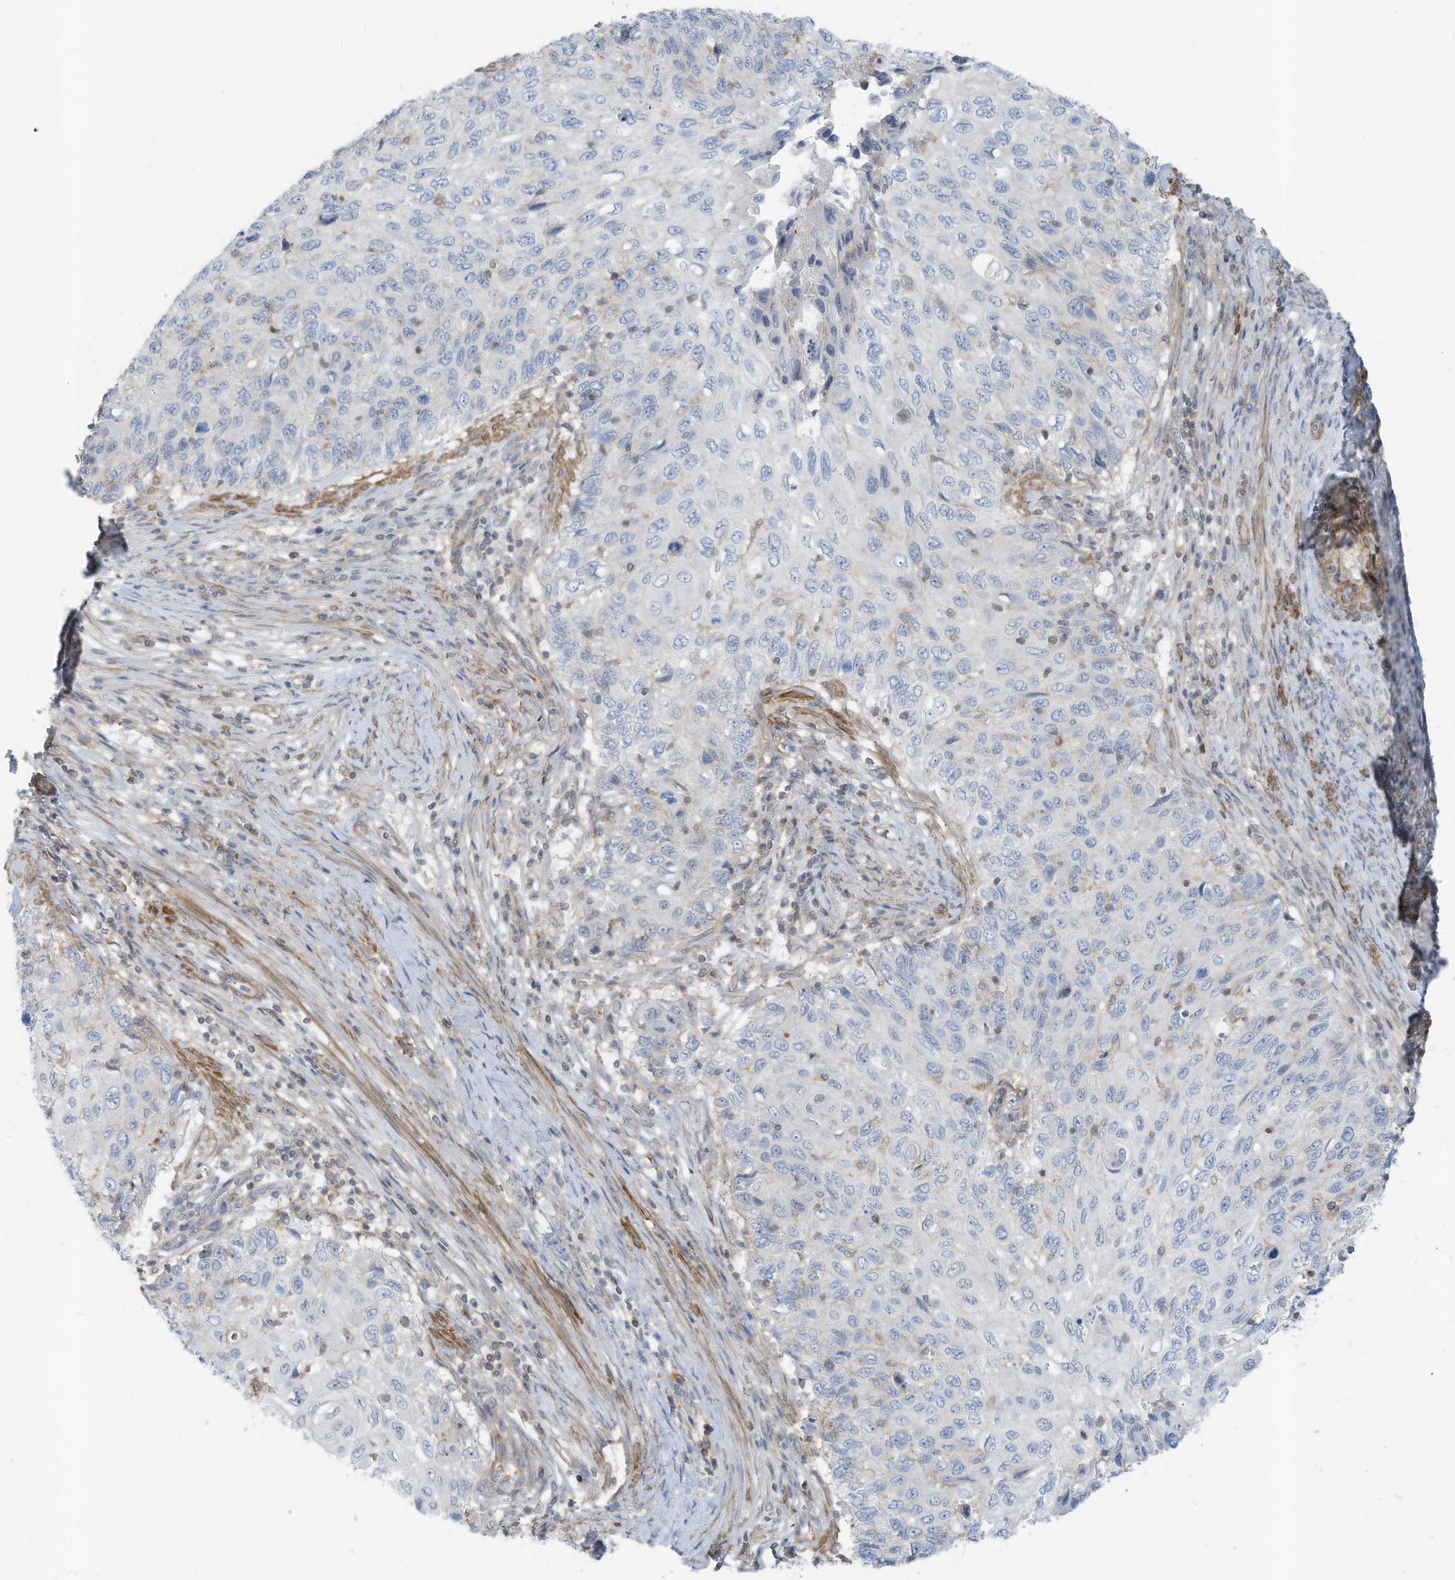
{"staining": {"intensity": "negative", "quantity": "none", "location": "none"}, "tissue": "cervical cancer", "cell_type": "Tumor cells", "image_type": "cancer", "snomed": [{"axis": "morphology", "description": "Squamous cell carcinoma, NOS"}, {"axis": "topography", "description": "Cervix"}], "caption": "Cervical cancer stained for a protein using immunohistochemistry (IHC) demonstrates no staining tumor cells.", "gene": "ZNF846", "patient": {"sex": "female", "age": 70}}